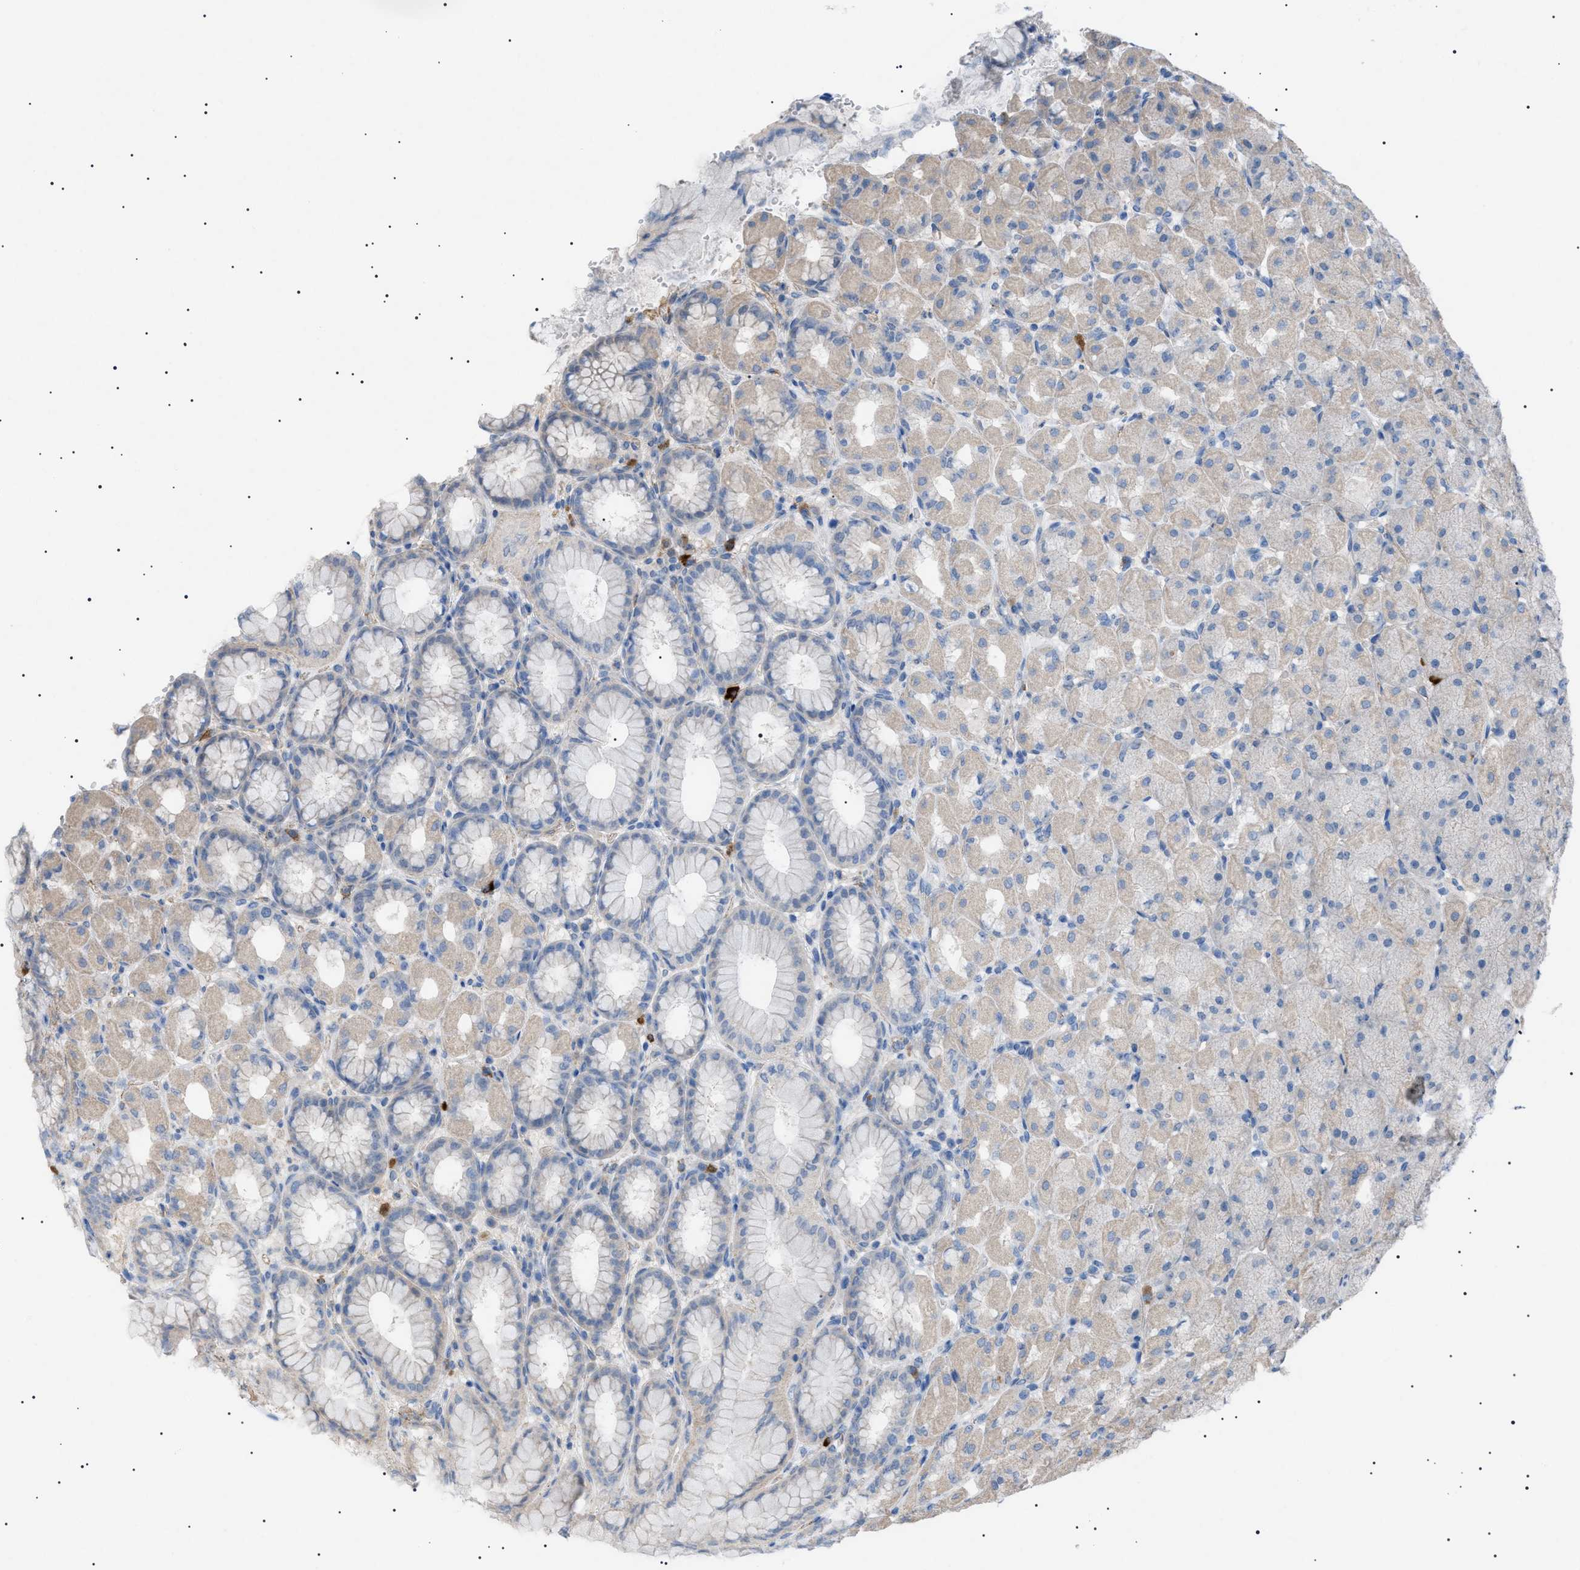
{"staining": {"intensity": "weak", "quantity": "25%-75%", "location": "cytoplasmic/membranous"}, "tissue": "stomach", "cell_type": "Glandular cells", "image_type": "normal", "snomed": [{"axis": "morphology", "description": "Normal tissue, NOS"}, {"axis": "topography", "description": "Stomach, upper"}], "caption": "The photomicrograph reveals immunohistochemical staining of normal stomach. There is weak cytoplasmic/membranous expression is appreciated in approximately 25%-75% of glandular cells. (Brightfield microscopy of DAB IHC at high magnification).", "gene": "ADAMTS1", "patient": {"sex": "female", "age": 56}}